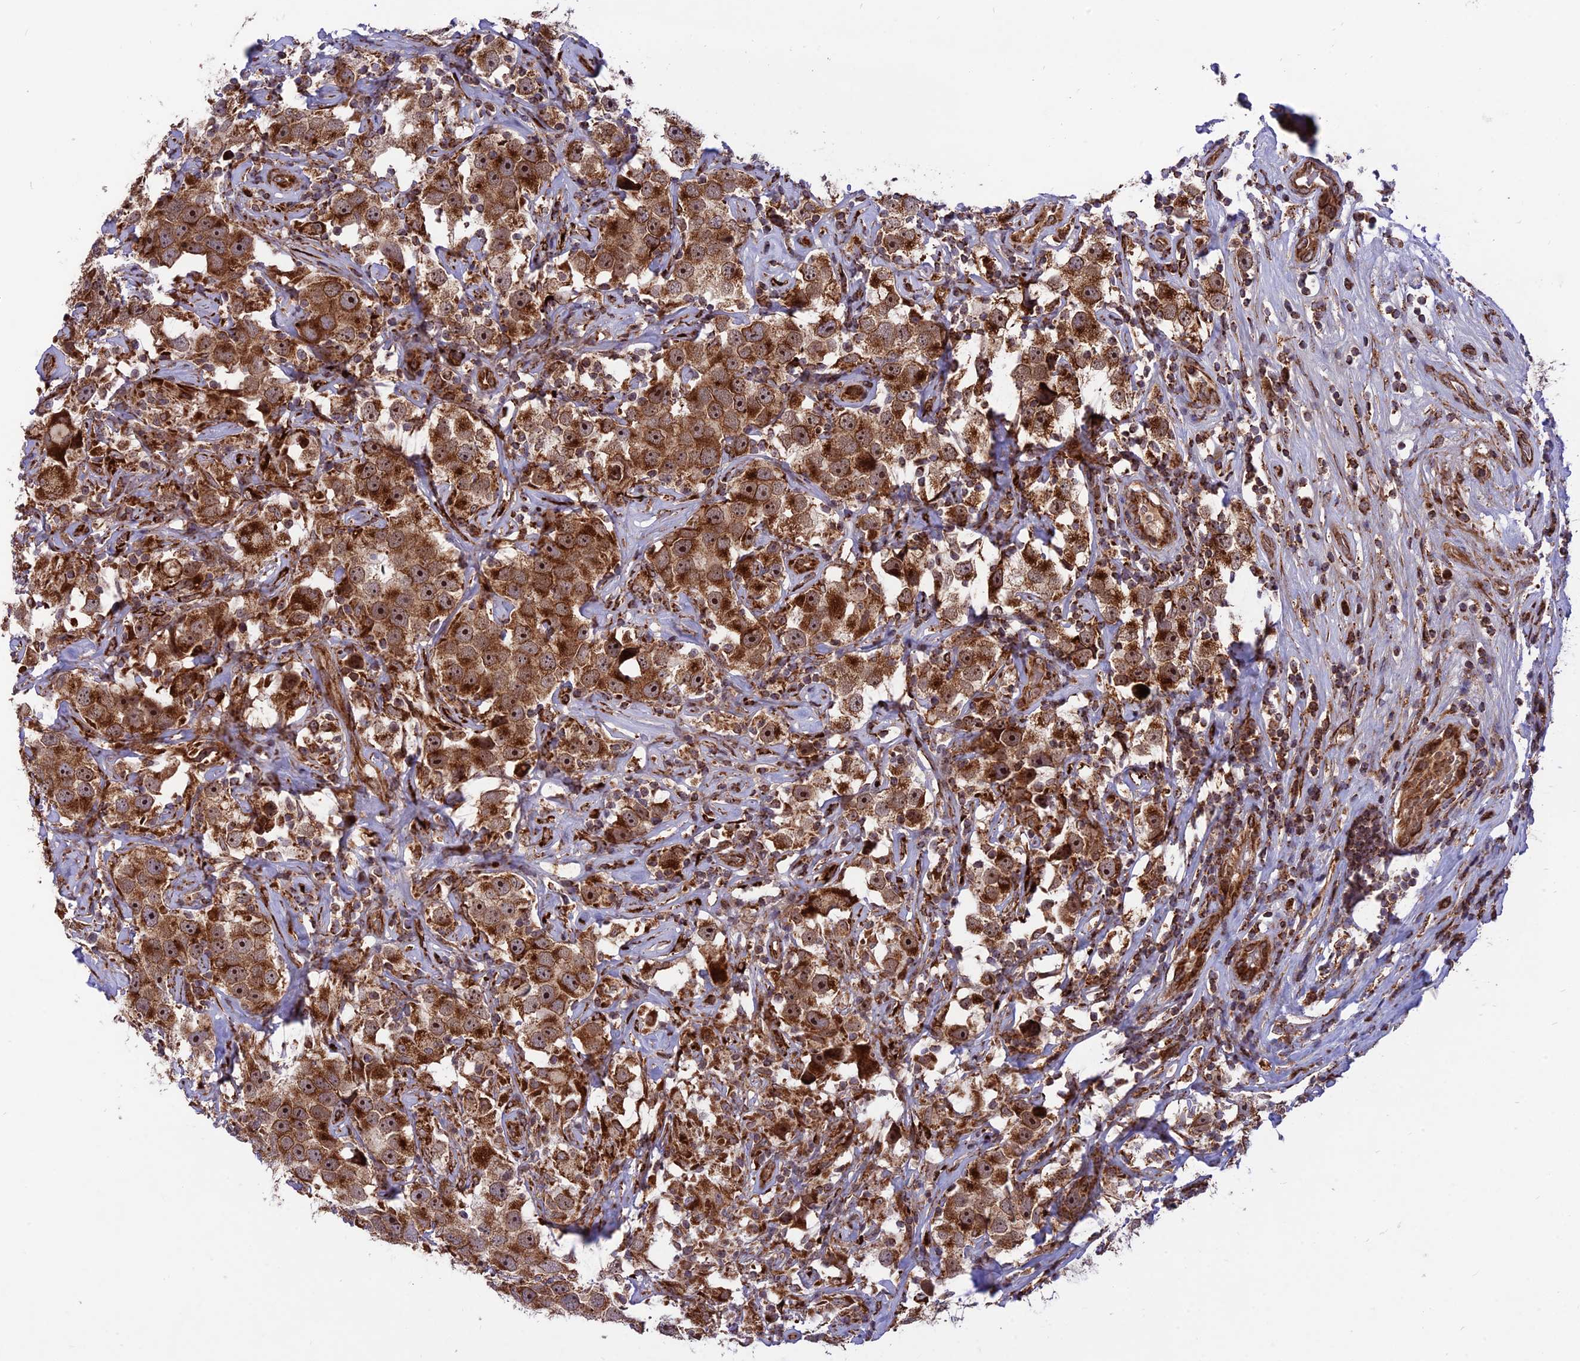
{"staining": {"intensity": "strong", "quantity": ">75%", "location": "cytoplasmic/membranous,nuclear"}, "tissue": "testis cancer", "cell_type": "Tumor cells", "image_type": "cancer", "snomed": [{"axis": "morphology", "description": "Seminoma, NOS"}, {"axis": "topography", "description": "Testis"}], "caption": "Tumor cells reveal high levels of strong cytoplasmic/membranous and nuclear positivity in approximately >75% of cells in testis seminoma. The staining is performed using DAB (3,3'-diaminobenzidine) brown chromogen to label protein expression. The nuclei are counter-stained blue using hematoxylin.", "gene": "CRTAP", "patient": {"sex": "male", "age": 49}}